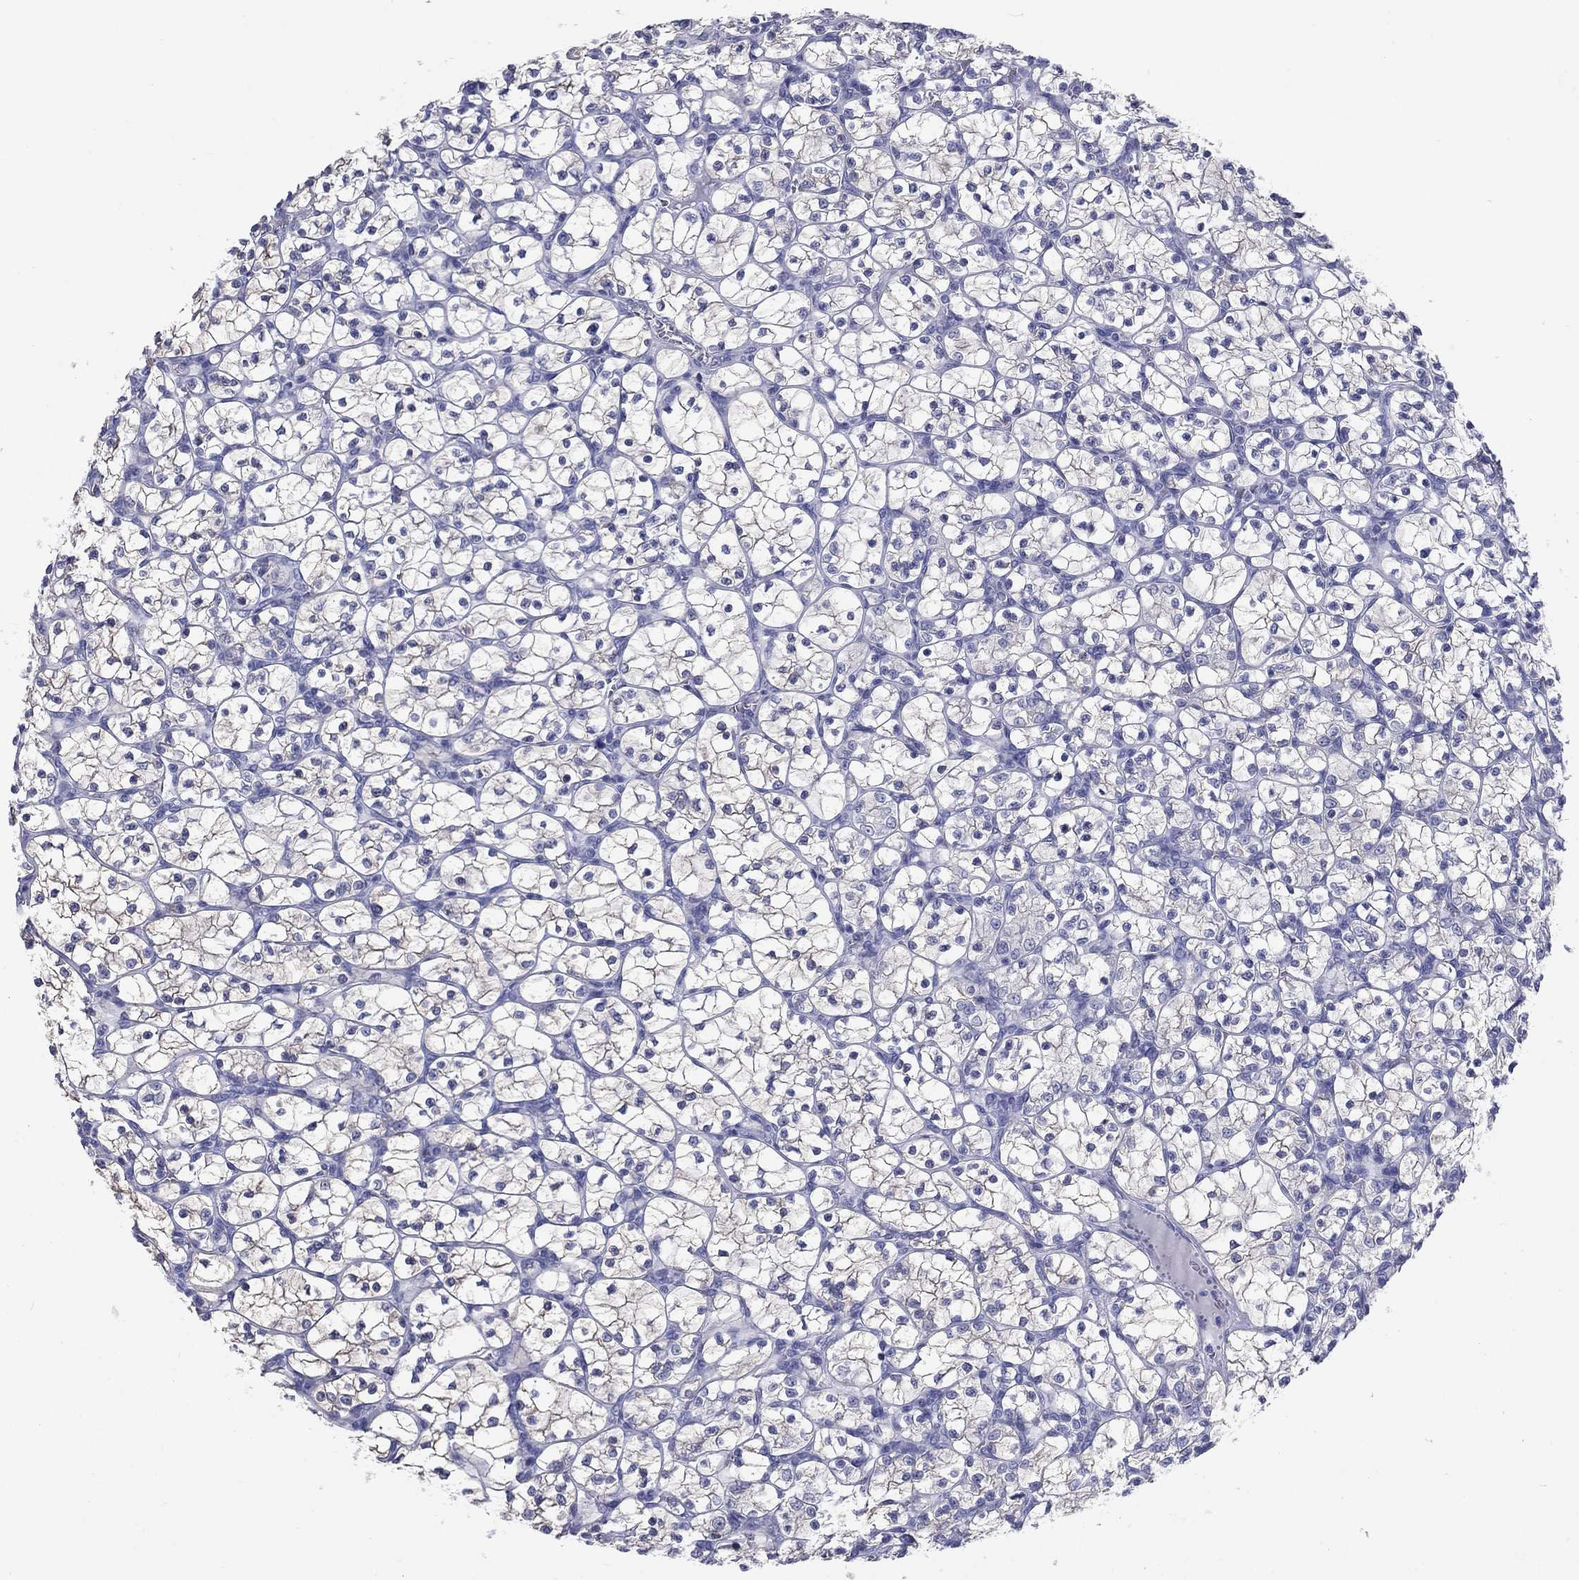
{"staining": {"intensity": "negative", "quantity": "none", "location": "none"}, "tissue": "renal cancer", "cell_type": "Tumor cells", "image_type": "cancer", "snomed": [{"axis": "morphology", "description": "Adenocarcinoma, NOS"}, {"axis": "topography", "description": "Kidney"}], "caption": "Immunohistochemical staining of renal adenocarcinoma displays no significant expression in tumor cells. (Stains: DAB (3,3'-diaminobenzidine) immunohistochemistry (IHC) with hematoxylin counter stain, Microscopy: brightfield microscopy at high magnification).", "gene": "NPPA", "patient": {"sex": "female", "age": 89}}